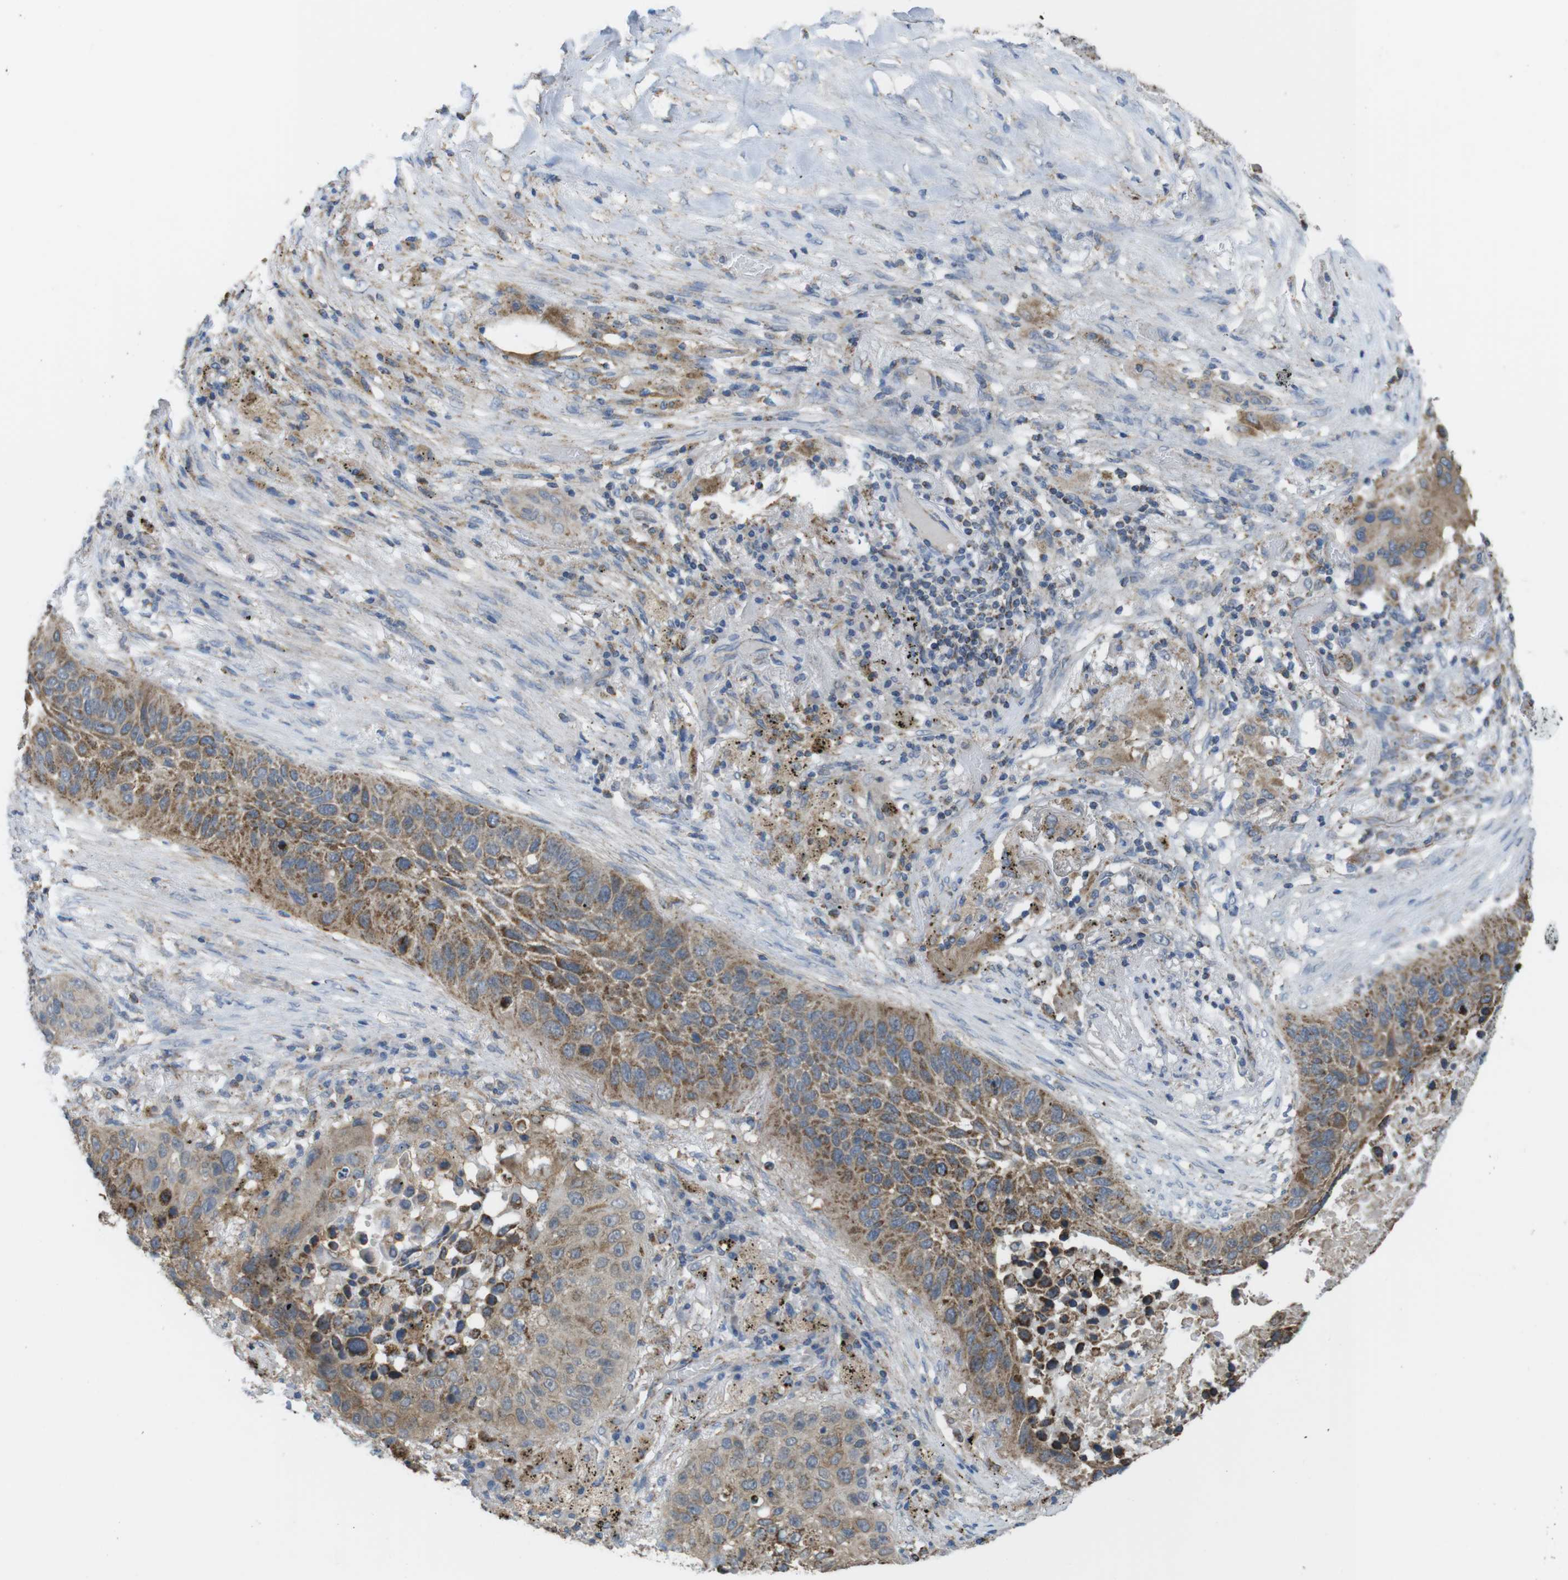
{"staining": {"intensity": "moderate", "quantity": ">75%", "location": "cytoplasmic/membranous"}, "tissue": "lung cancer", "cell_type": "Tumor cells", "image_type": "cancer", "snomed": [{"axis": "morphology", "description": "Squamous cell carcinoma, NOS"}, {"axis": "topography", "description": "Lung"}], "caption": "Moderate cytoplasmic/membranous staining for a protein is seen in approximately >75% of tumor cells of lung cancer using immunohistochemistry.", "gene": "GRIK2", "patient": {"sex": "male", "age": 57}}